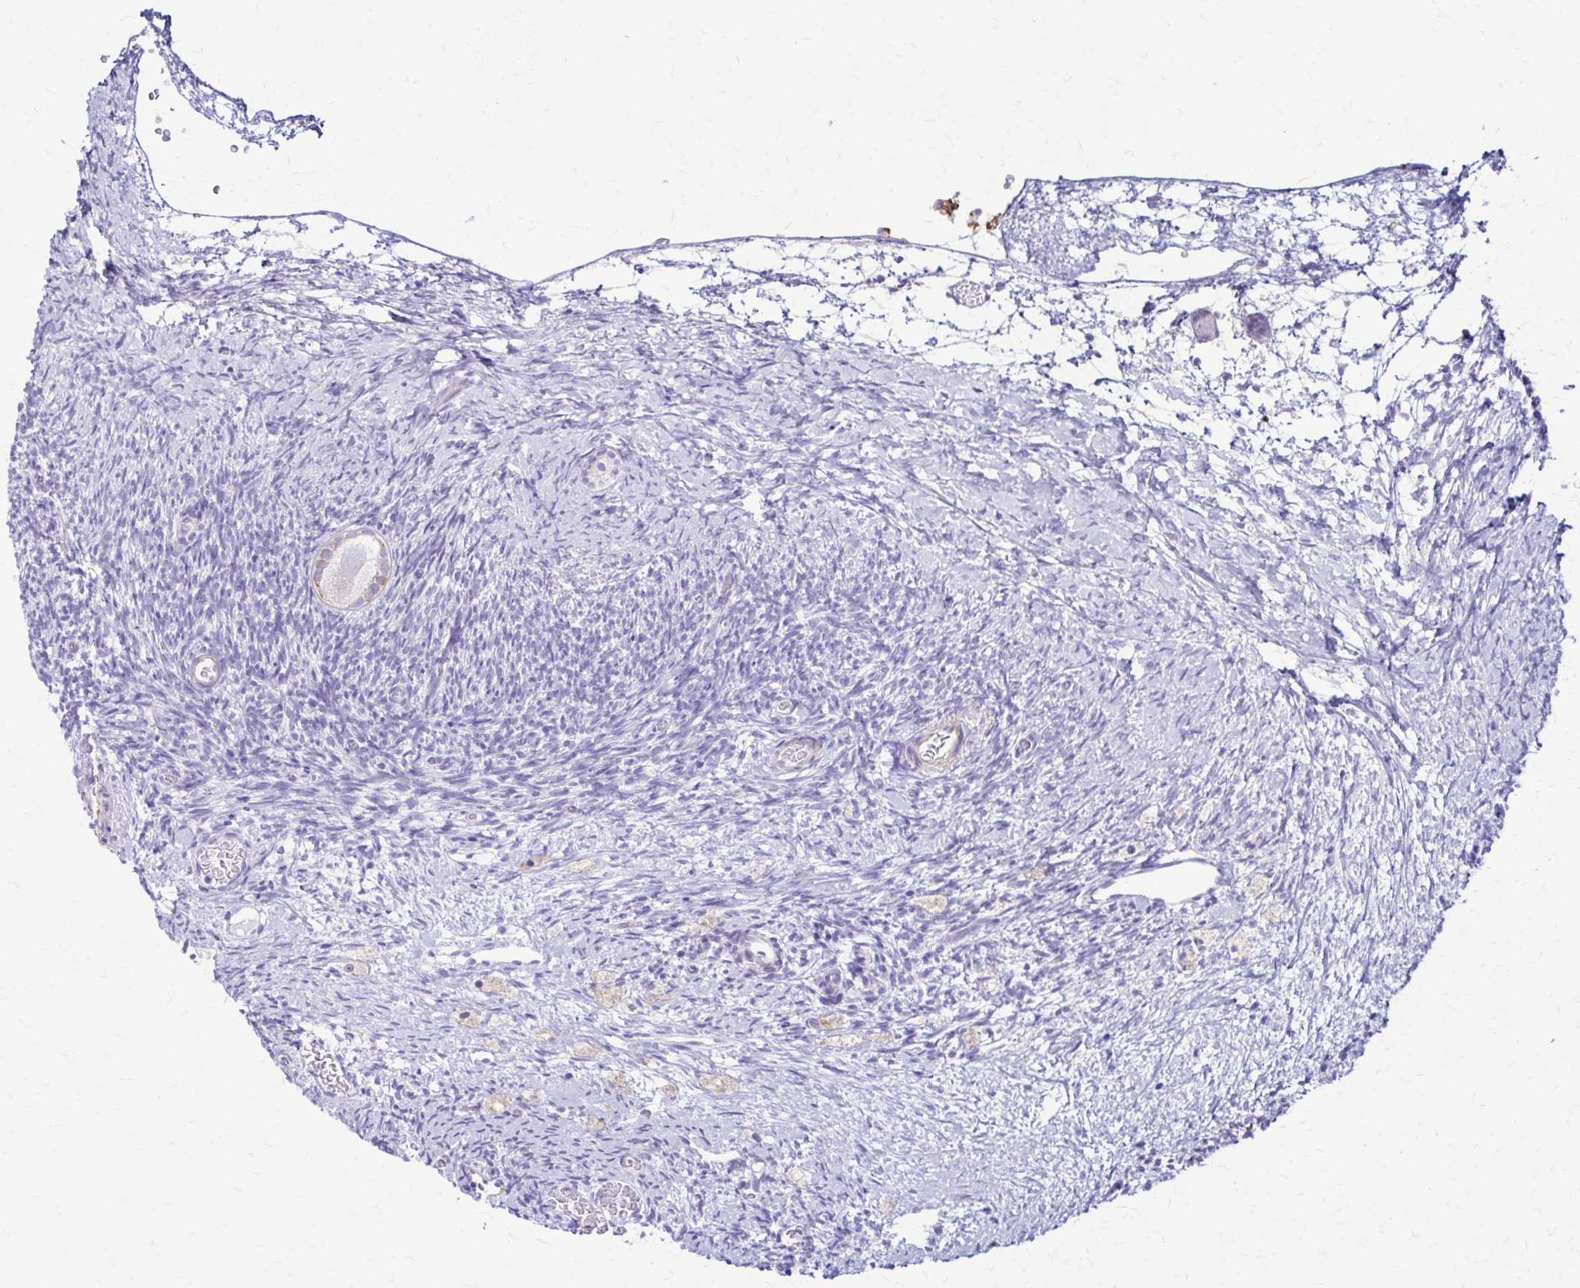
{"staining": {"intensity": "weak", "quantity": "25%-75%", "location": "cytoplasmic/membranous"}, "tissue": "ovary", "cell_type": "Follicle cells", "image_type": "normal", "snomed": [{"axis": "morphology", "description": "Normal tissue, NOS"}, {"axis": "topography", "description": "Ovary"}], "caption": "Immunohistochemical staining of unremarkable ovary reveals weak cytoplasmic/membranous protein positivity in about 25%-75% of follicle cells.", "gene": "DSP", "patient": {"sex": "female", "age": 39}}